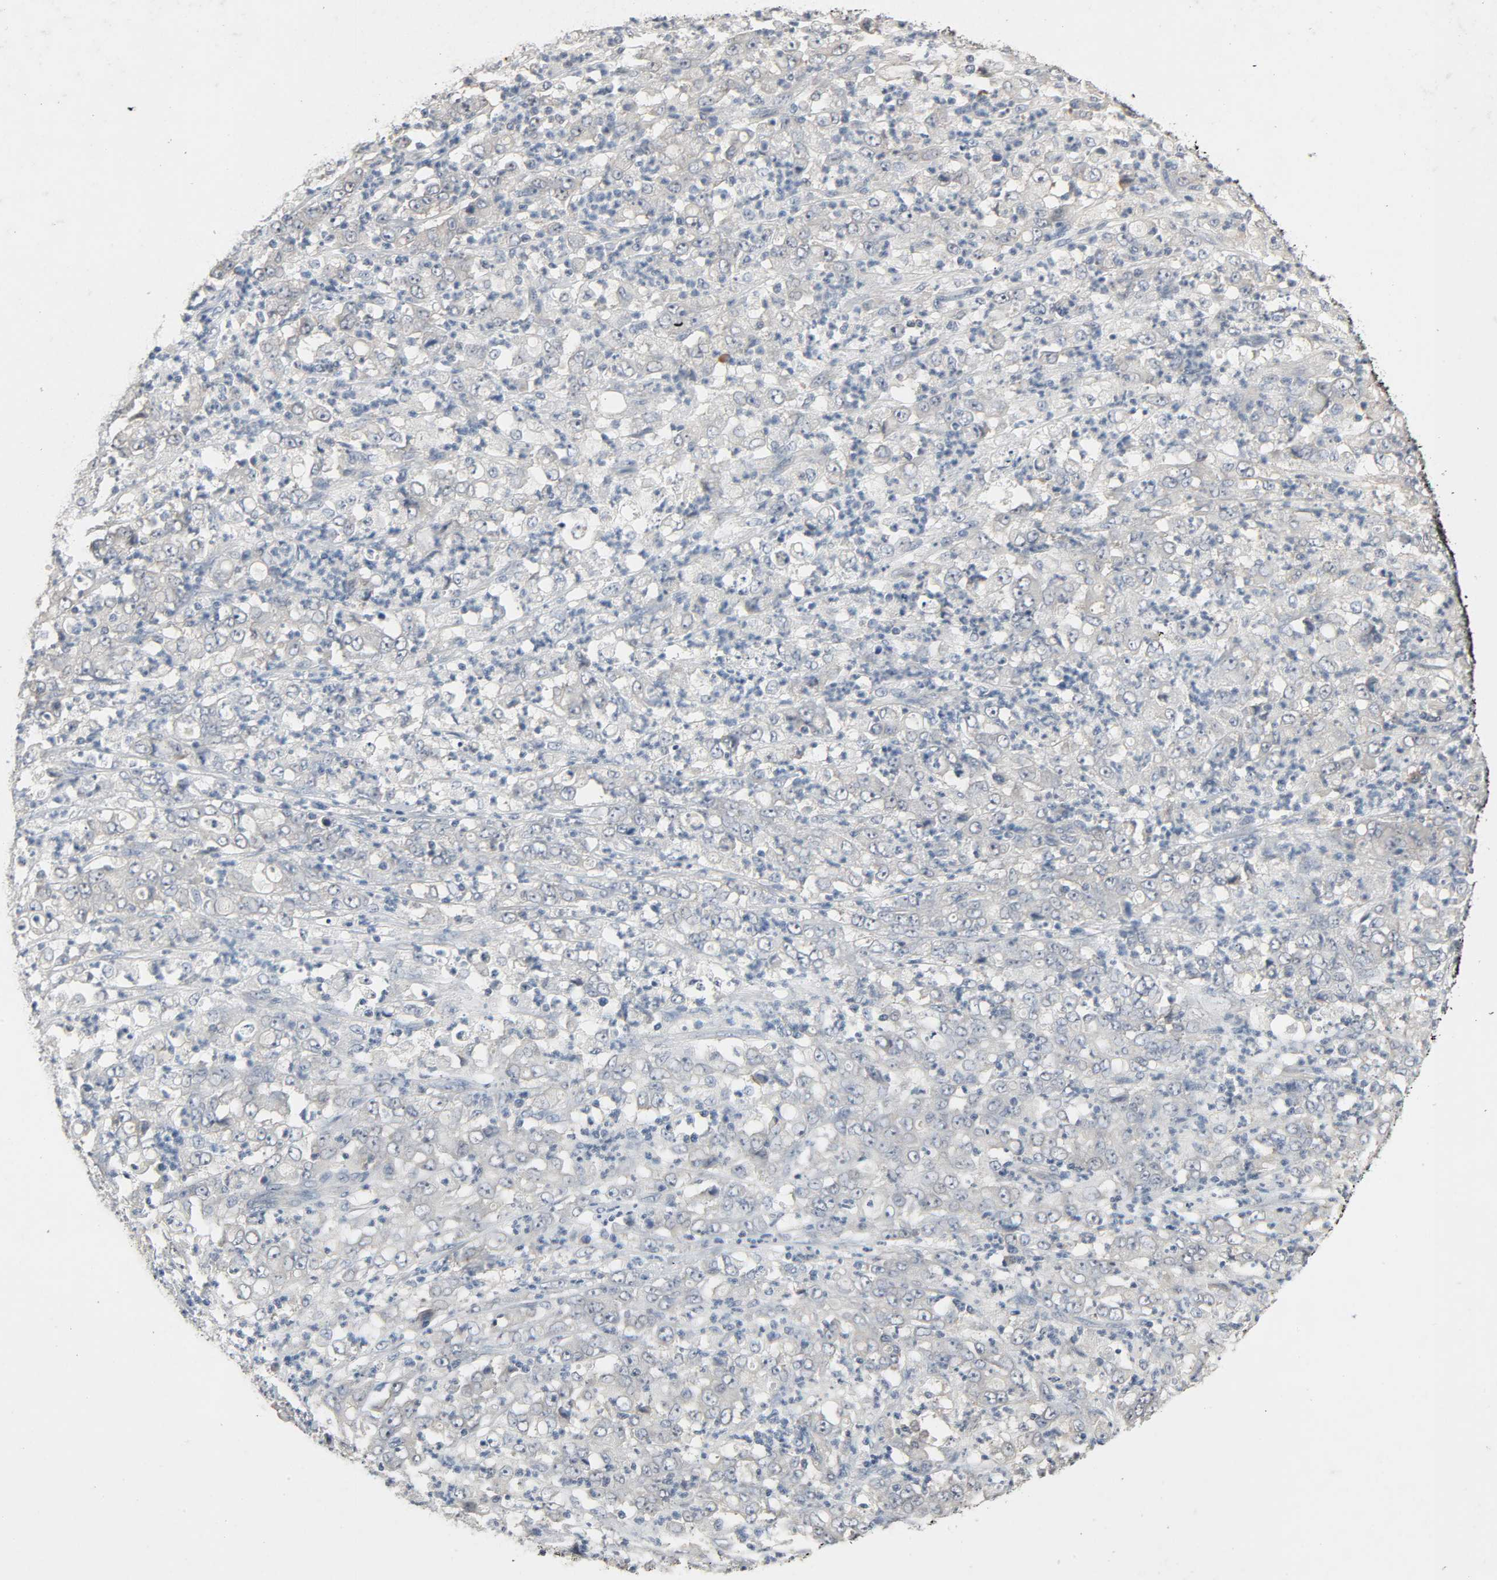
{"staining": {"intensity": "negative", "quantity": "none", "location": "none"}, "tissue": "stomach cancer", "cell_type": "Tumor cells", "image_type": "cancer", "snomed": [{"axis": "morphology", "description": "Adenocarcinoma, NOS"}, {"axis": "topography", "description": "Stomach, lower"}], "caption": "Immunohistochemistry micrograph of human adenocarcinoma (stomach) stained for a protein (brown), which shows no staining in tumor cells.", "gene": "CD4", "patient": {"sex": "female", "age": 71}}